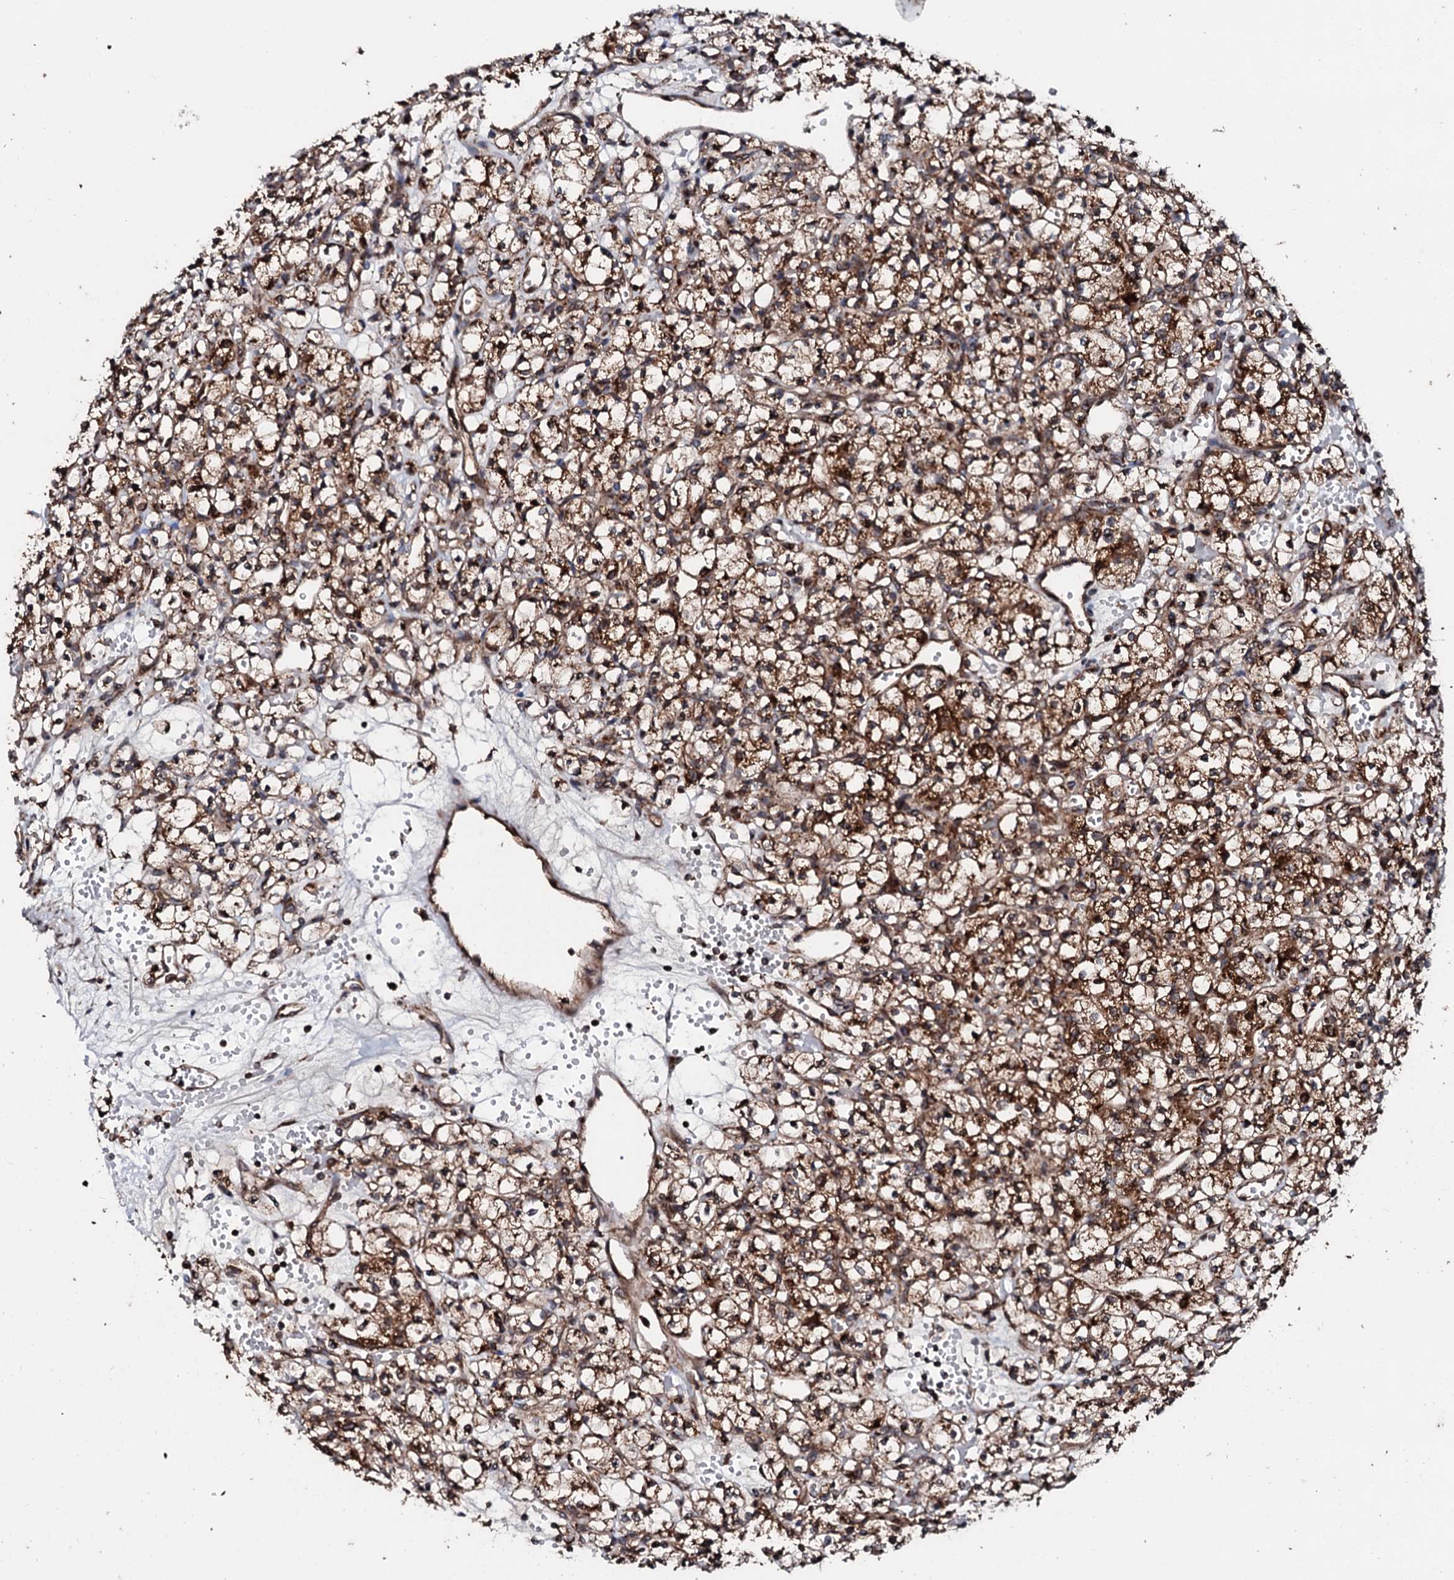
{"staining": {"intensity": "strong", "quantity": ">75%", "location": "cytoplasmic/membranous"}, "tissue": "renal cancer", "cell_type": "Tumor cells", "image_type": "cancer", "snomed": [{"axis": "morphology", "description": "Adenocarcinoma, NOS"}, {"axis": "topography", "description": "Kidney"}], "caption": "A micrograph of renal cancer (adenocarcinoma) stained for a protein reveals strong cytoplasmic/membranous brown staining in tumor cells.", "gene": "SDHAF2", "patient": {"sex": "female", "age": 59}}